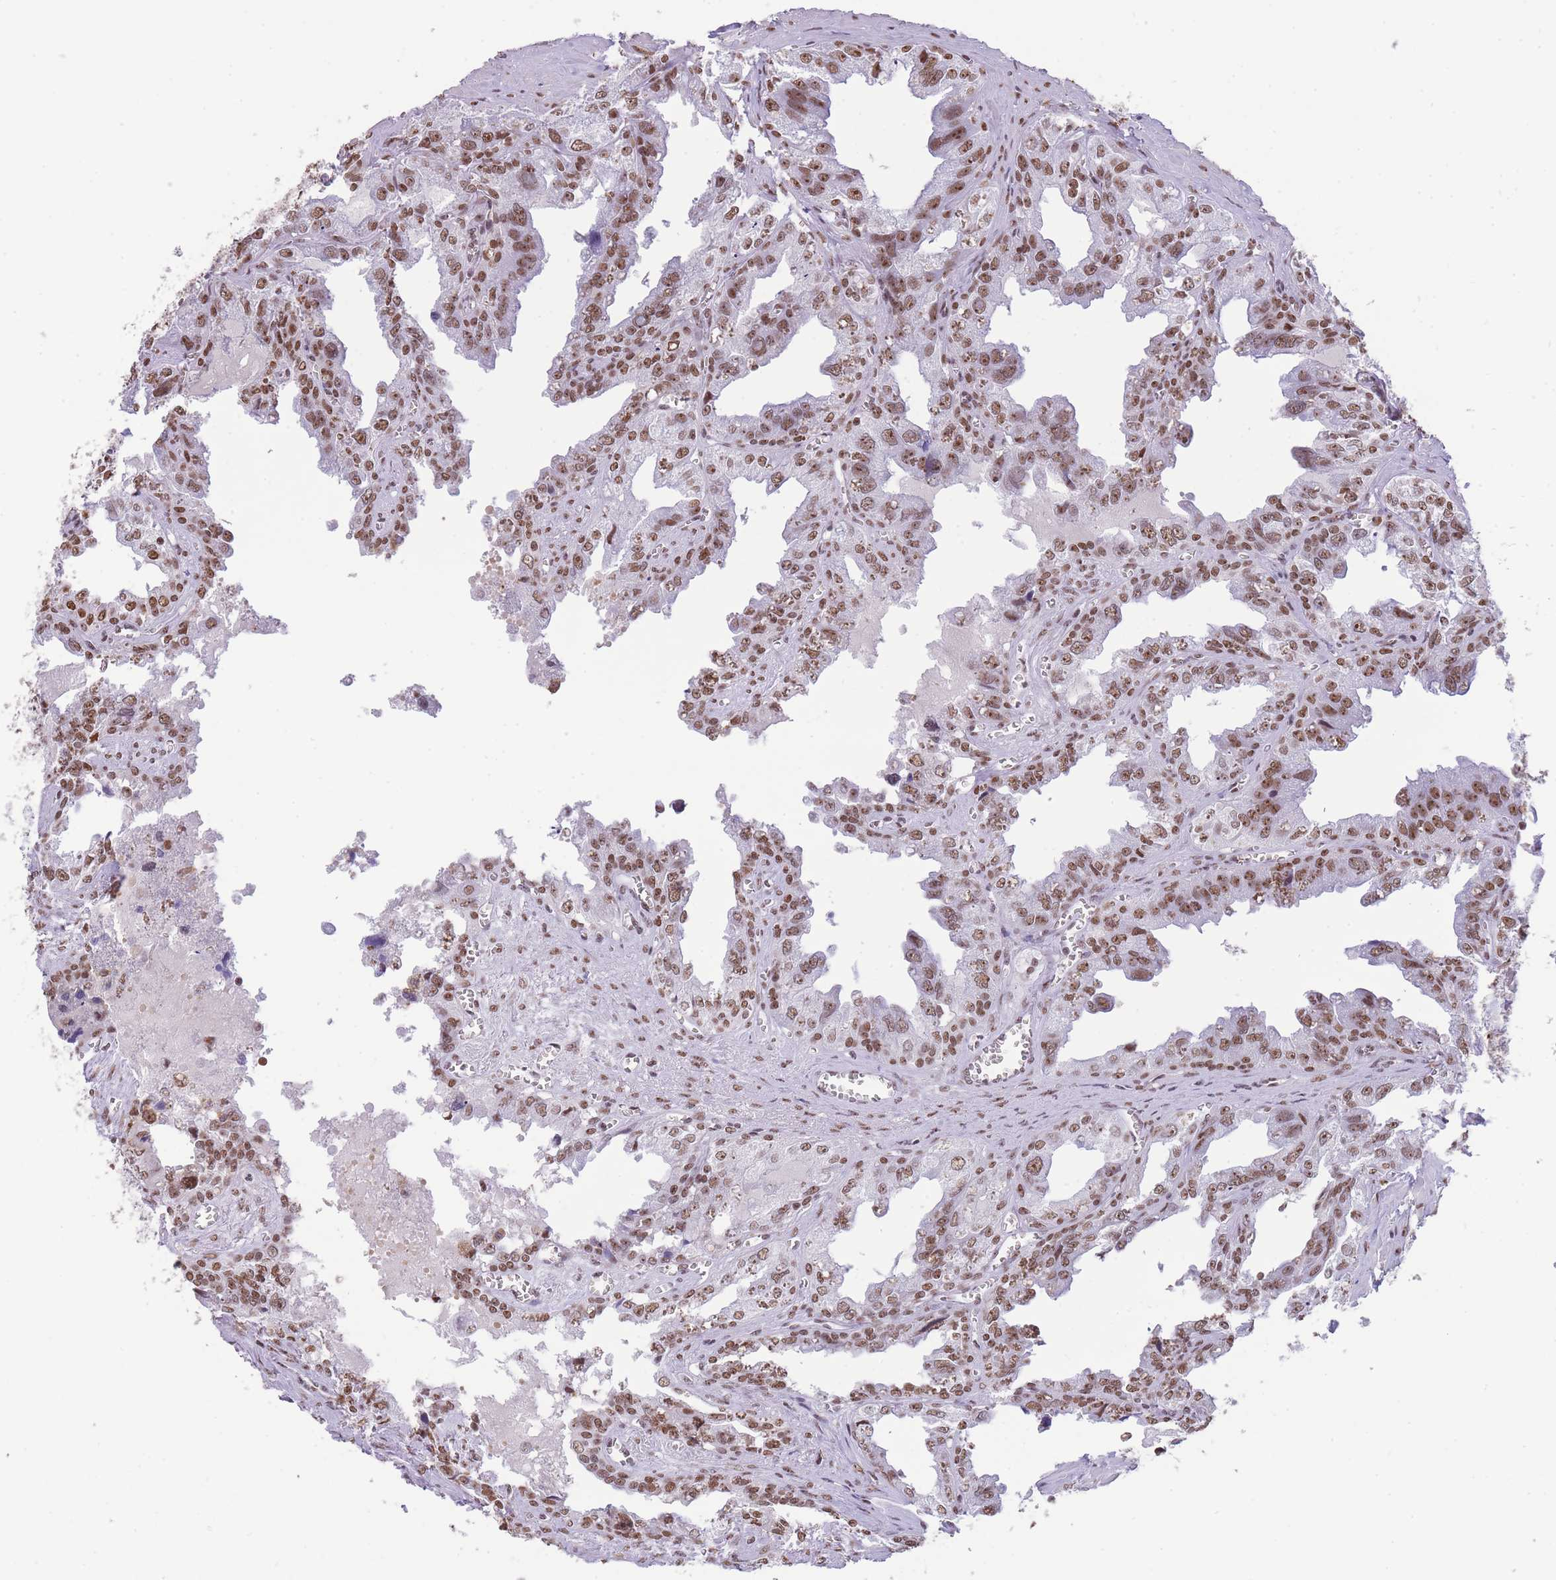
{"staining": {"intensity": "moderate", "quantity": ">75%", "location": "nuclear"}, "tissue": "seminal vesicle", "cell_type": "Glandular cells", "image_type": "normal", "snomed": [{"axis": "morphology", "description": "Normal tissue, NOS"}, {"axis": "topography", "description": "Seminal veicle"}], "caption": "Immunohistochemical staining of normal human seminal vesicle demonstrates medium levels of moderate nuclear expression in about >75% of glandular cells. Immunohistochemistry (ihc) stains the protein of interest in brown and the nuclei are stained blue.", "gene": "EVC2", "patient": {"sex": "male", "age": 67}}